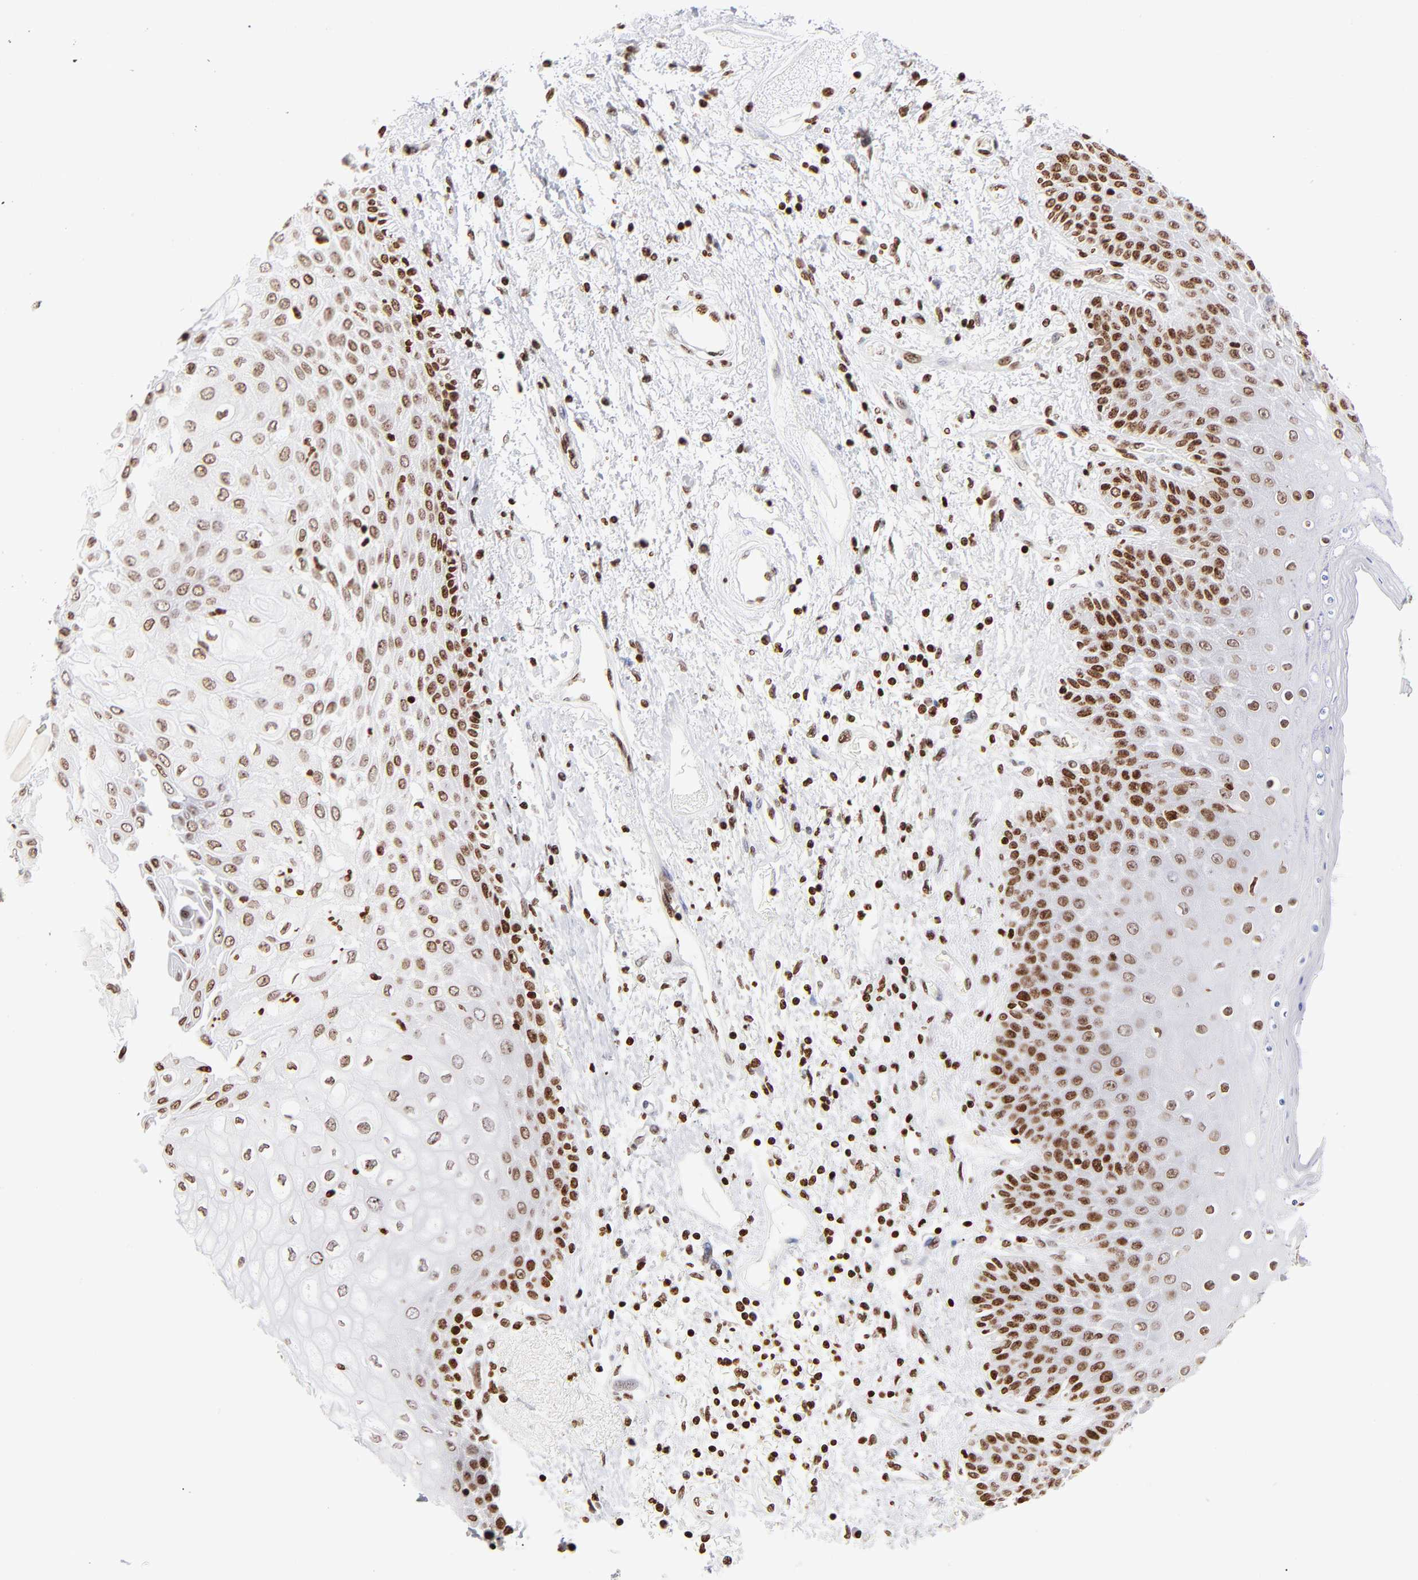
{"staining": {"intensity": "moderate", "quantity": ">75%", "location": "nuclear"}, "tissue": "skin", "cell_type": "Epidermal cells", "image_type": "normal", "snomed": [{"axis": "morphology", "description": "Normal tissue, NOS"}, {"axis": "topography", "description": "Anal"}], "caption": "This image shows immunohistochemistry staining of unremarkable skin, with medium moderate nuclear expression in about >75% of epidermal cells.", "gene": "RTL4", "patient": {"sex": "female", "age": 46}}